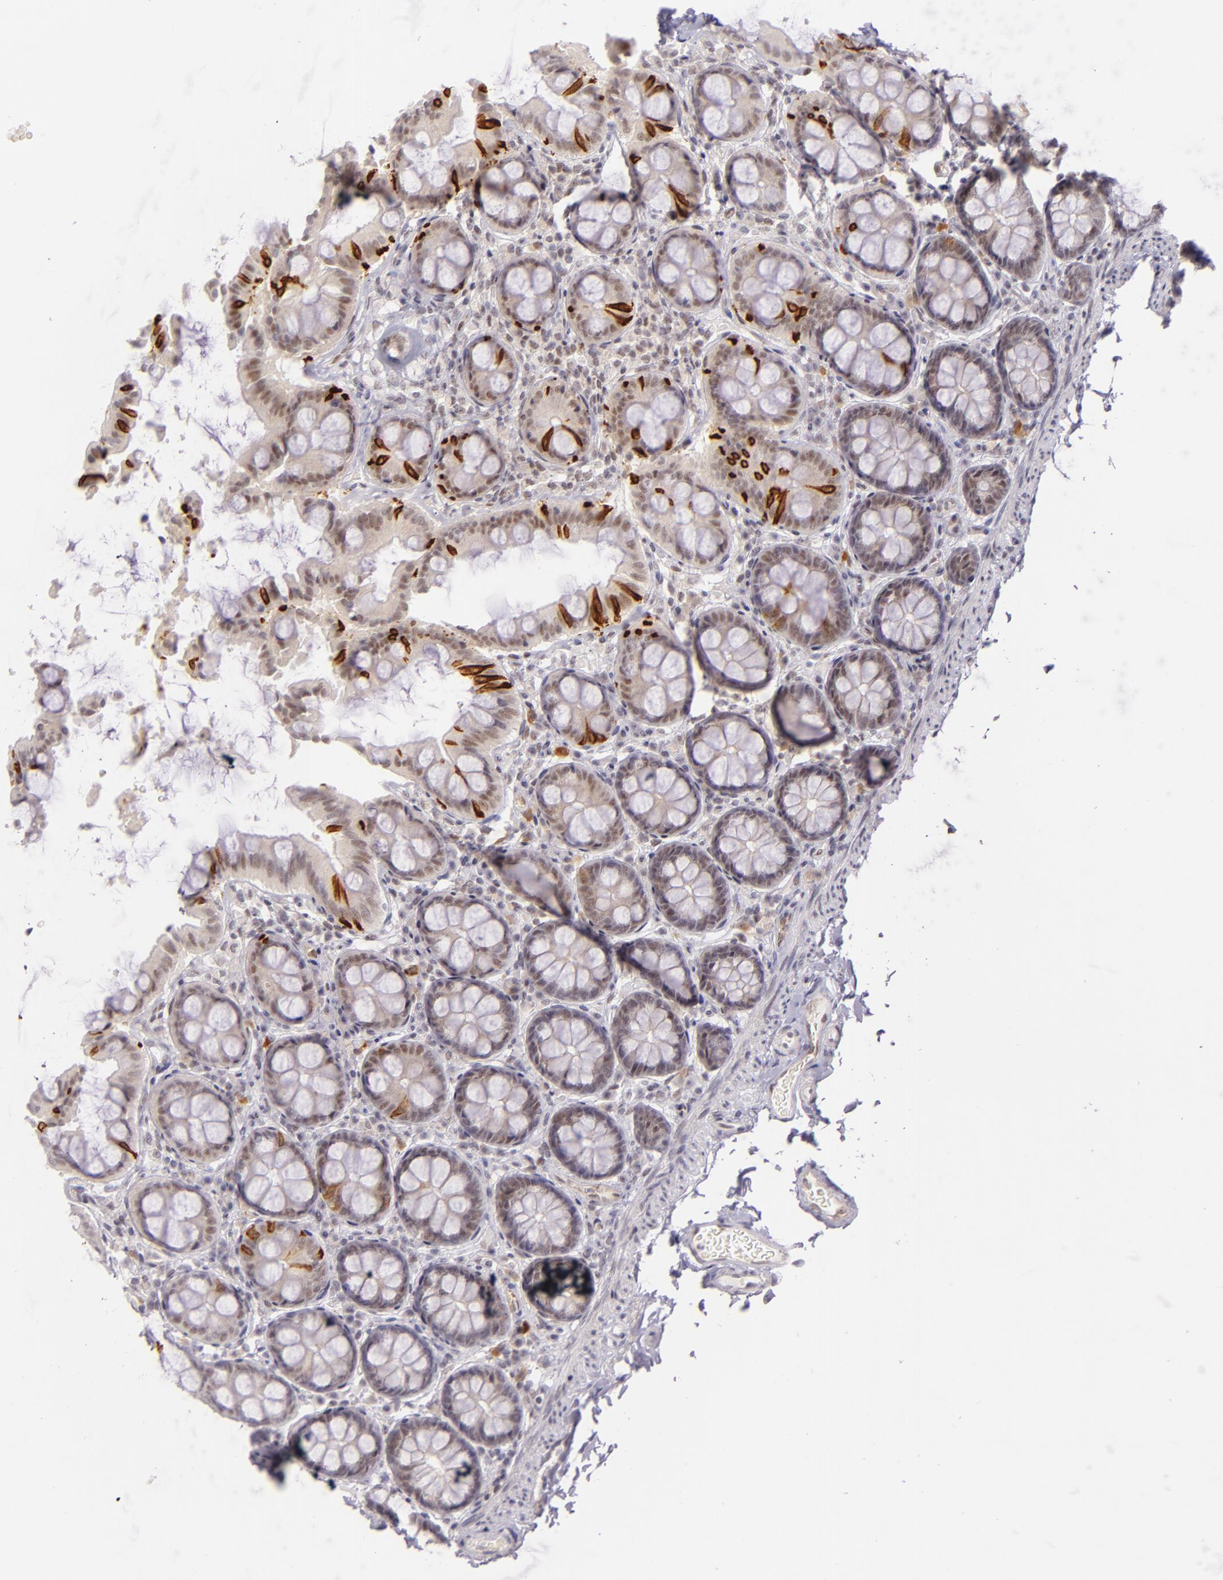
{"staining": {"intensity": "negative", "quantity": "none", "location": "none"}, "tissue": "colon", "cell_type": "Endothelial cells", "image_type": "normal", "snomed": [{"axis": "morphology", "description": "Normal tissue, NOS"}, {"axis": "topography", "description": "Colon"}], "caption": "IHC photomicrograph of unremarkable human colon stained for a protein (brown), which demonstrates no staining in endothelial cells.", "gene": "BCL3", "patient": {"sex": "female", "age": 61}}